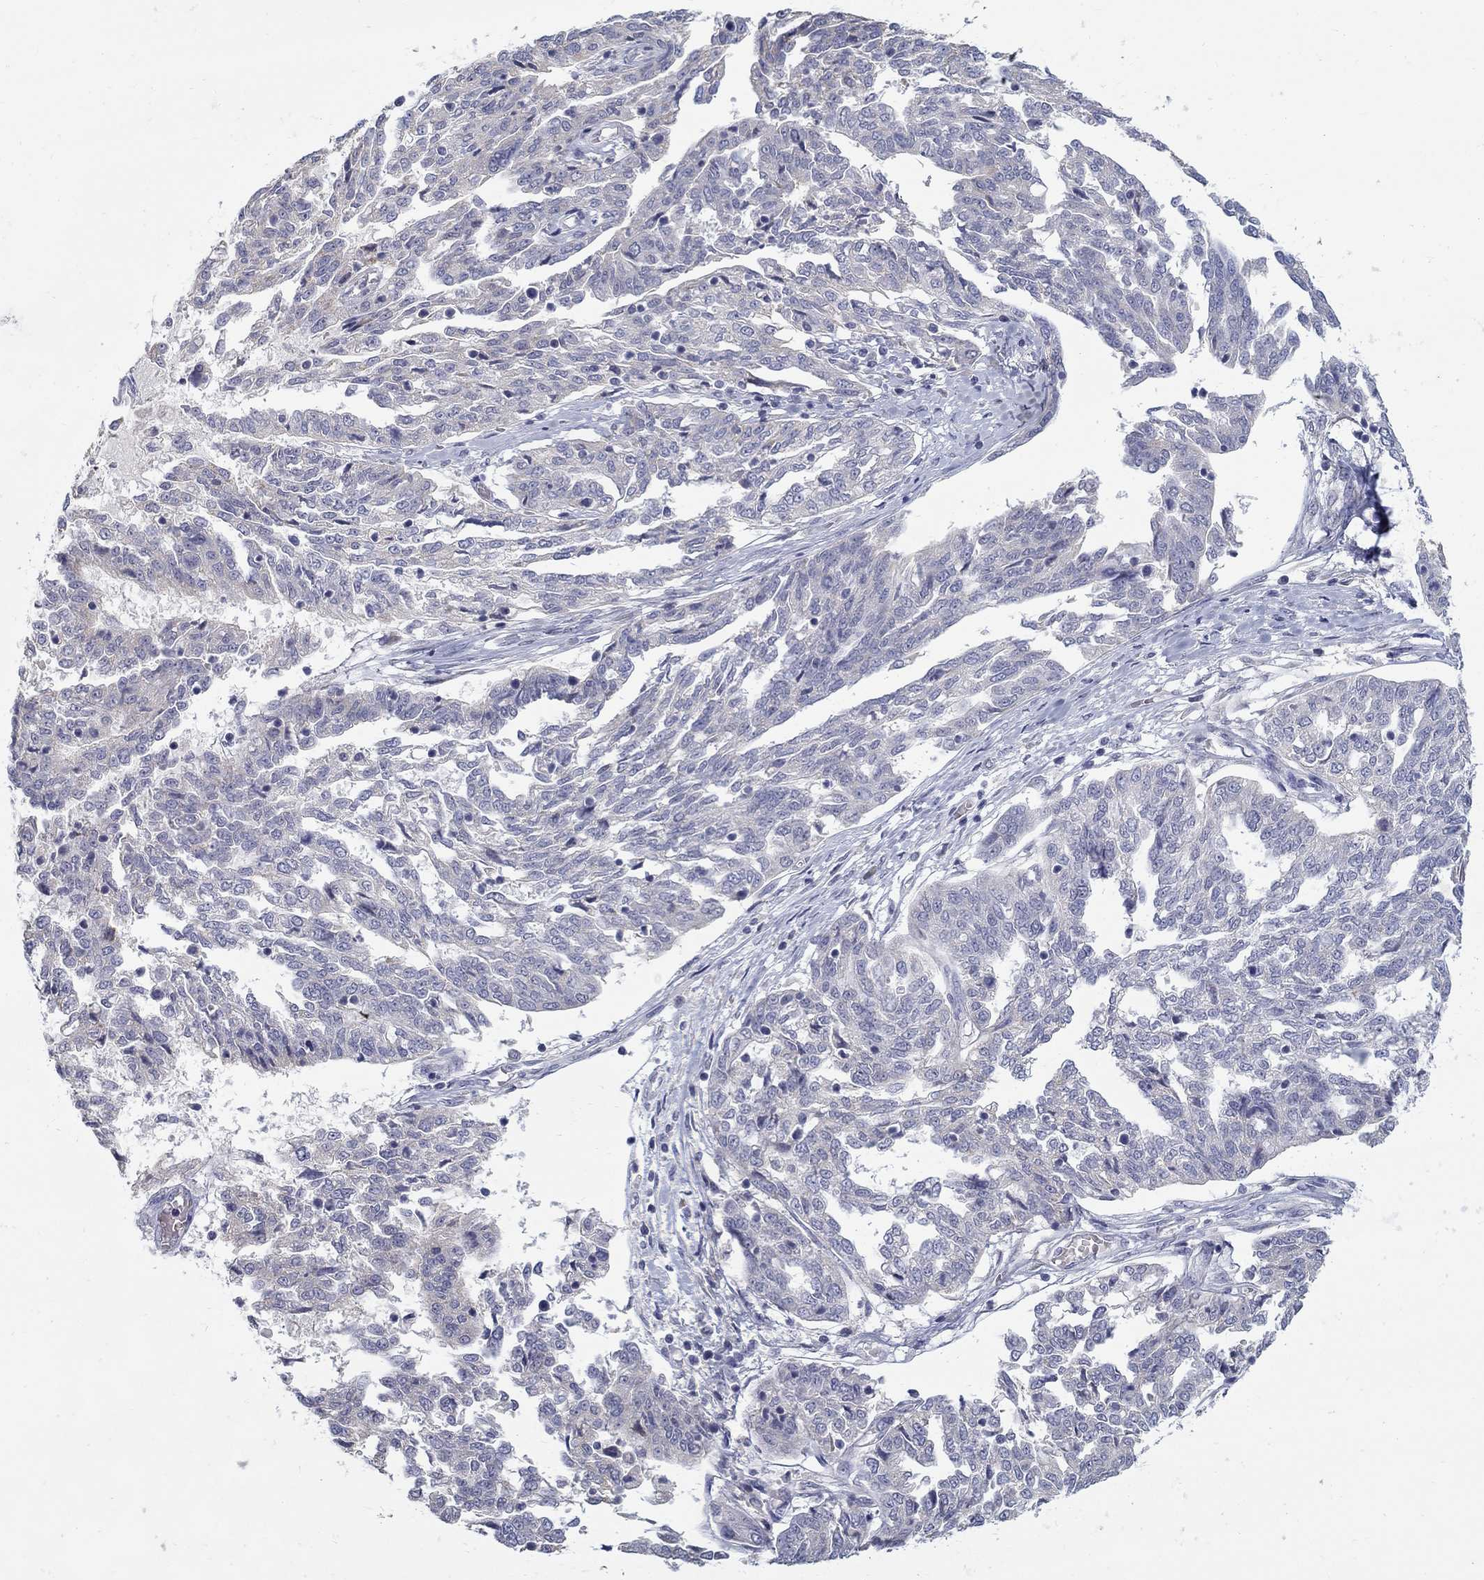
{"staining": {"intensity": "negative", "quantity": "none", "location": "none"}, "tissue": "ovarian cancer", "cell_type": "Tumor cells", "image_type": "cancer", "snomed": [{"axis": "morphology", "description": "Cystadenocarcinoma, serous, NOS"}, {"axis": "topography", "description": "Ovary"}], "caption": "There is no significant expression in tumor cells of ovarian cancer (serous cystadenocarcinoma). (DAB (3,3'-diaminobenzidine) immunohistochemistry visualized using brightfield microscopy, high magnification).", "gene": "ABCA4", "patient": {"sex": "female", "age": 67}}